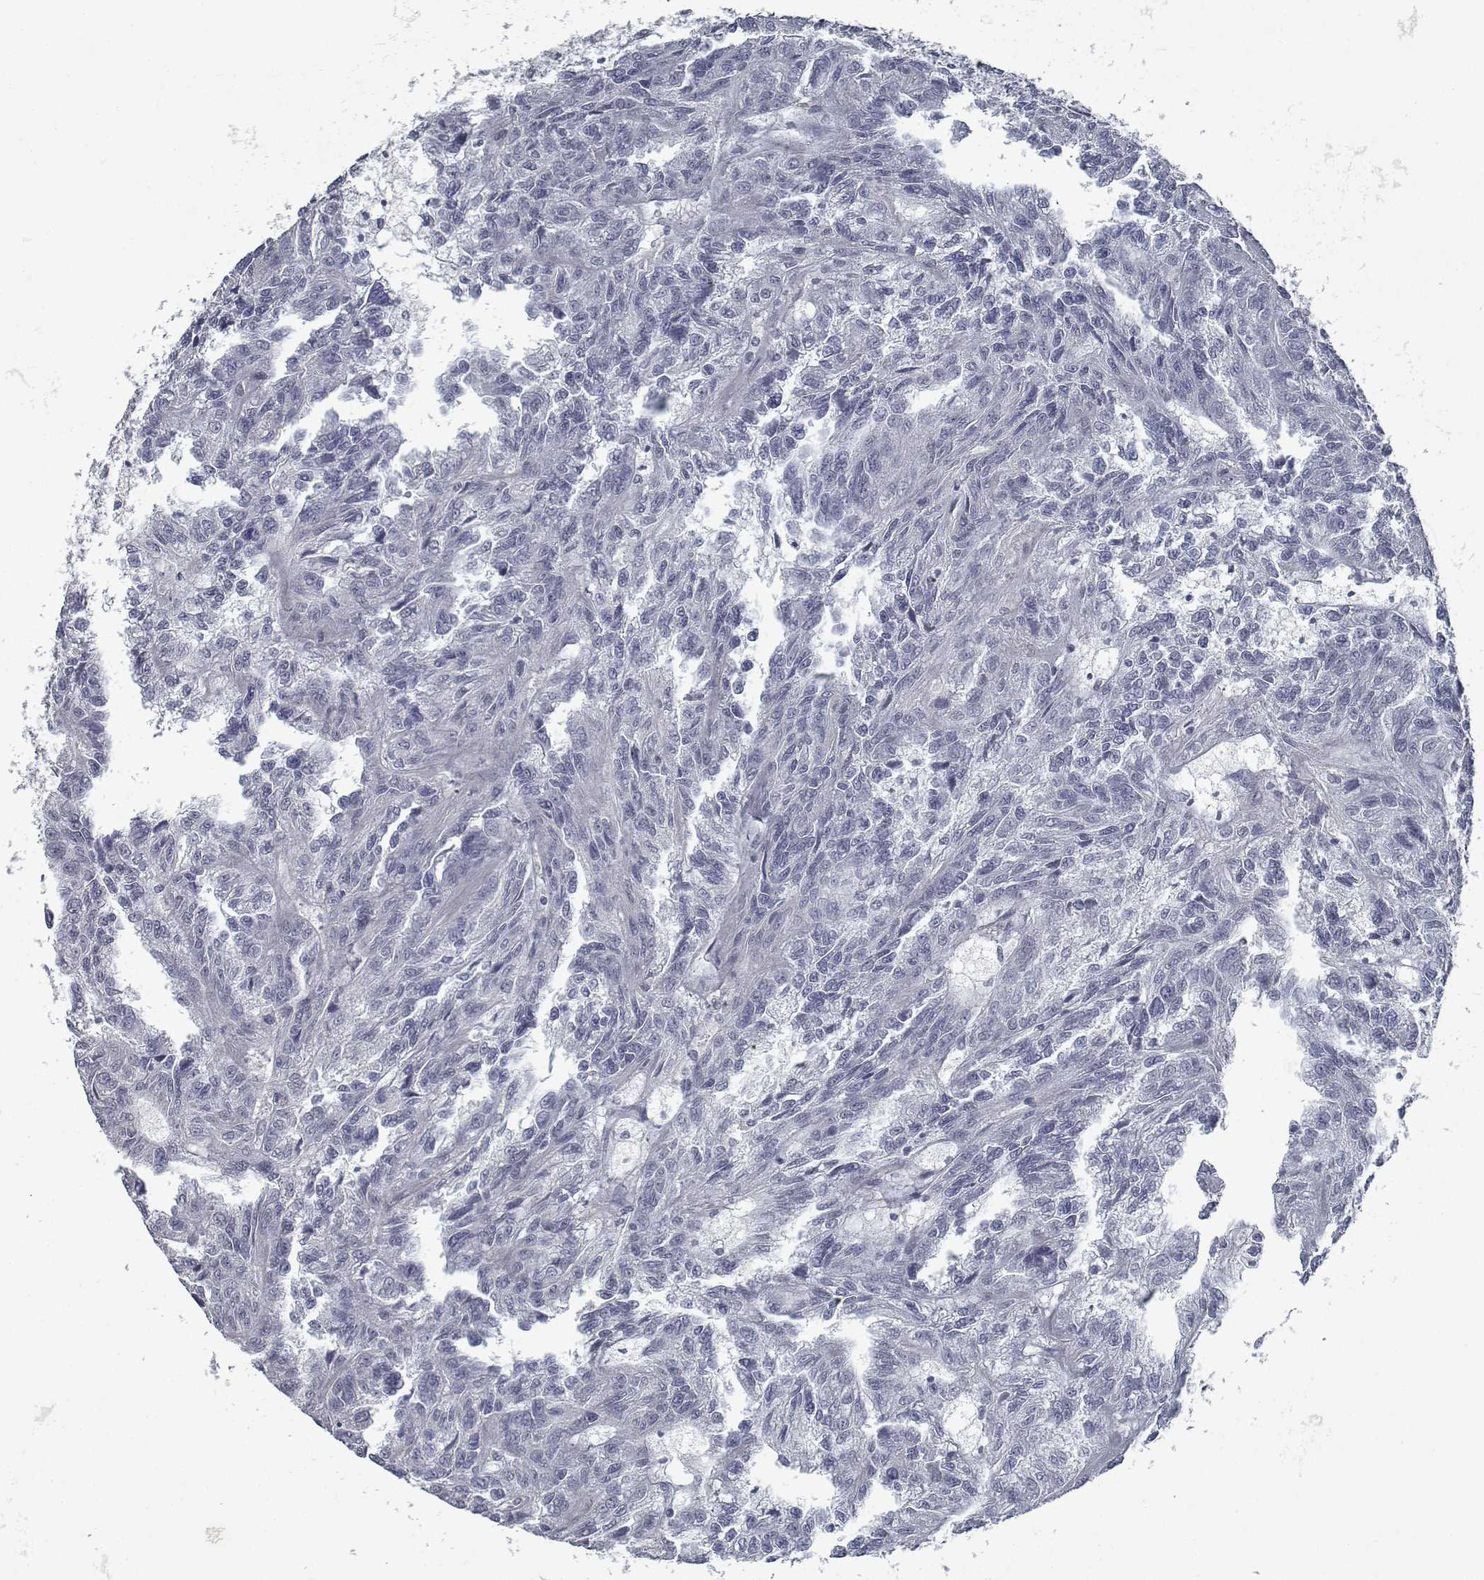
{"staining": {"intensity": "negative", "quantity": "none", "location": "none"}, "tissue": "renal cancer", "cell_type": "Tumor cells", "image_type": "cancer", "snomed": [{"axis": "morphology", "description": "Adenocarcinoma, NOS"}, {"axis": "topography", "description": "Kidney"}], "caption": "Adenocarcinoma (renal) was stained to show a protein in brown. There is no significant positivity in tumor cells.", "gene": "GAD2", "patient": {"sex": "male", "age": 79}}